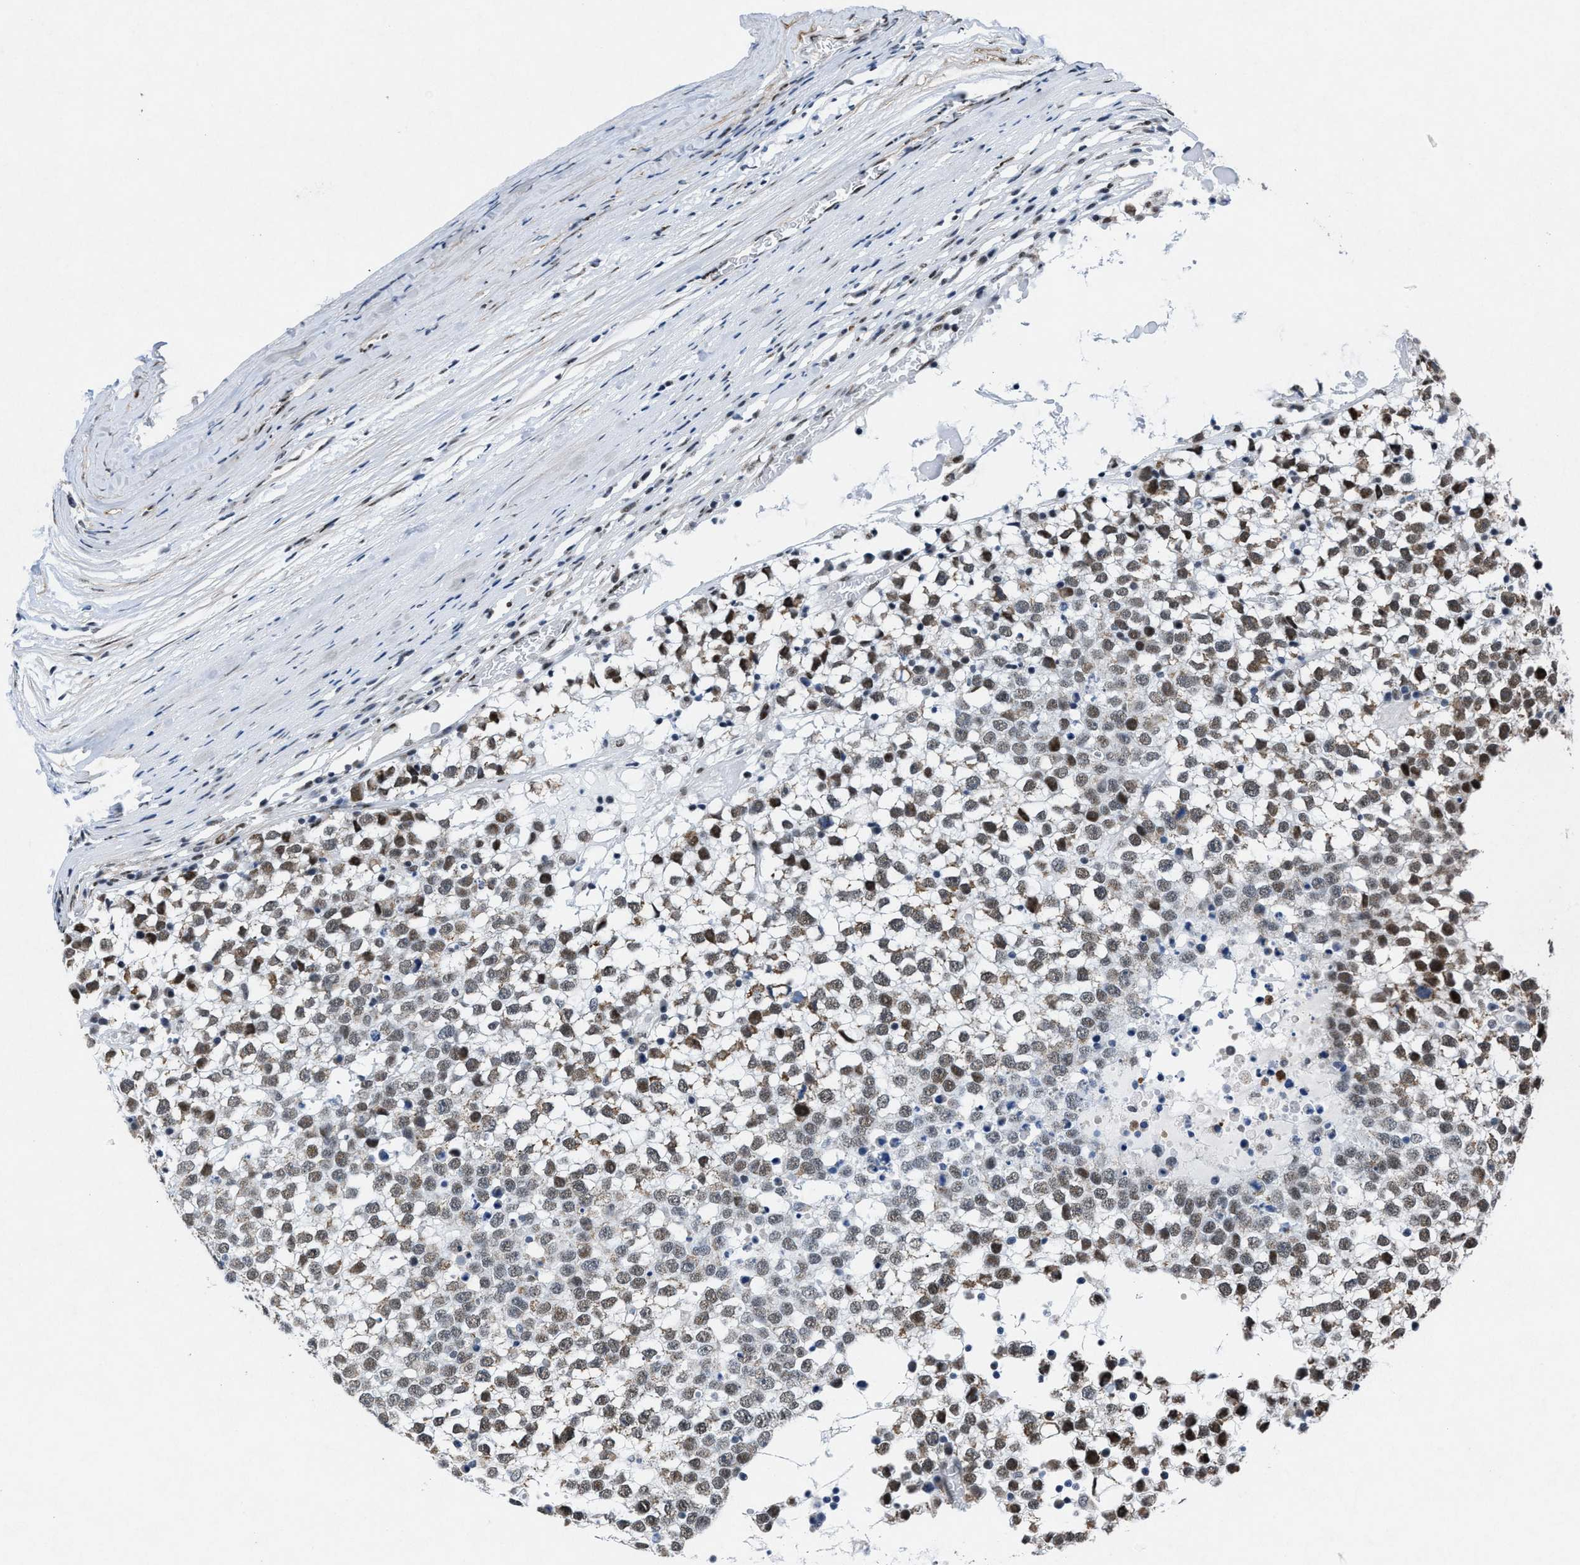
{"staining": {"intensity": "weak", "quantity": ">75%", "location": "nuclear"}, "tissue": "testis cancer", "cell_type": "Tumor cells", "image_type": "cancer", "snomed": [{"axis": "morphology", "description": "Seminoma, NOS"}, {"axis": "topography", "description": "Testis"}], "caption": "Immunohistochemistry of human seminoma (testis) exhibits low levels of weak nuclear staining in approximately >75% of tumor cells.", "gene": "ID3", "patient": {"sex": "male", "age": 65}}